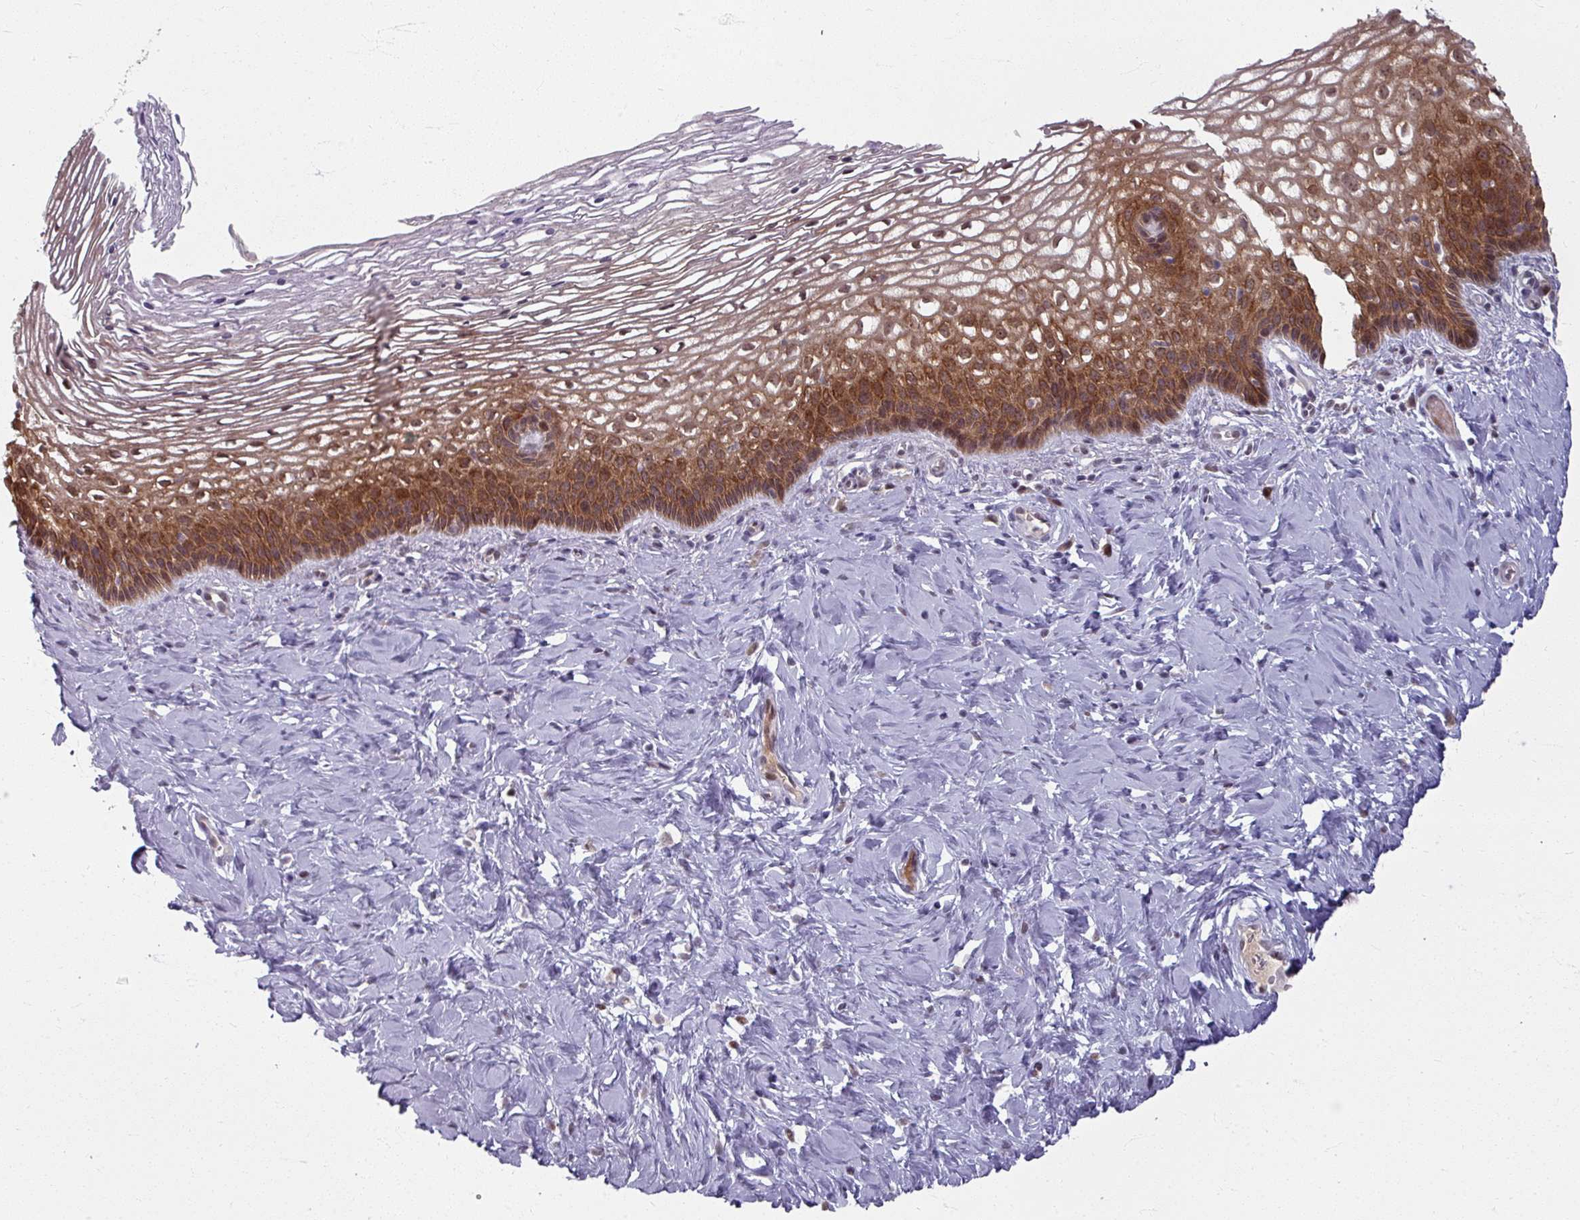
{"staining": {"intensity": "moderate", "quantity": ">75%", "location": "cytoplasmic/membranous,nuclear"}, "tissue": "cervix", "cell_type": "Glandular cells", "image_type": "normal", "snomed": [{"axis": "morphology", "description": "Normal tissue, NOS"}, {"axis": "topography", "description": "Cervix"}], "caption": "Brown immunohistochemical staining in normal cervix exhibits moderate cytoplasmic/membranous,nuclear expression in approximately >75% of glandular cells.", "gene": "KLC3", "patient": {"sex": "female", "age": 36}}